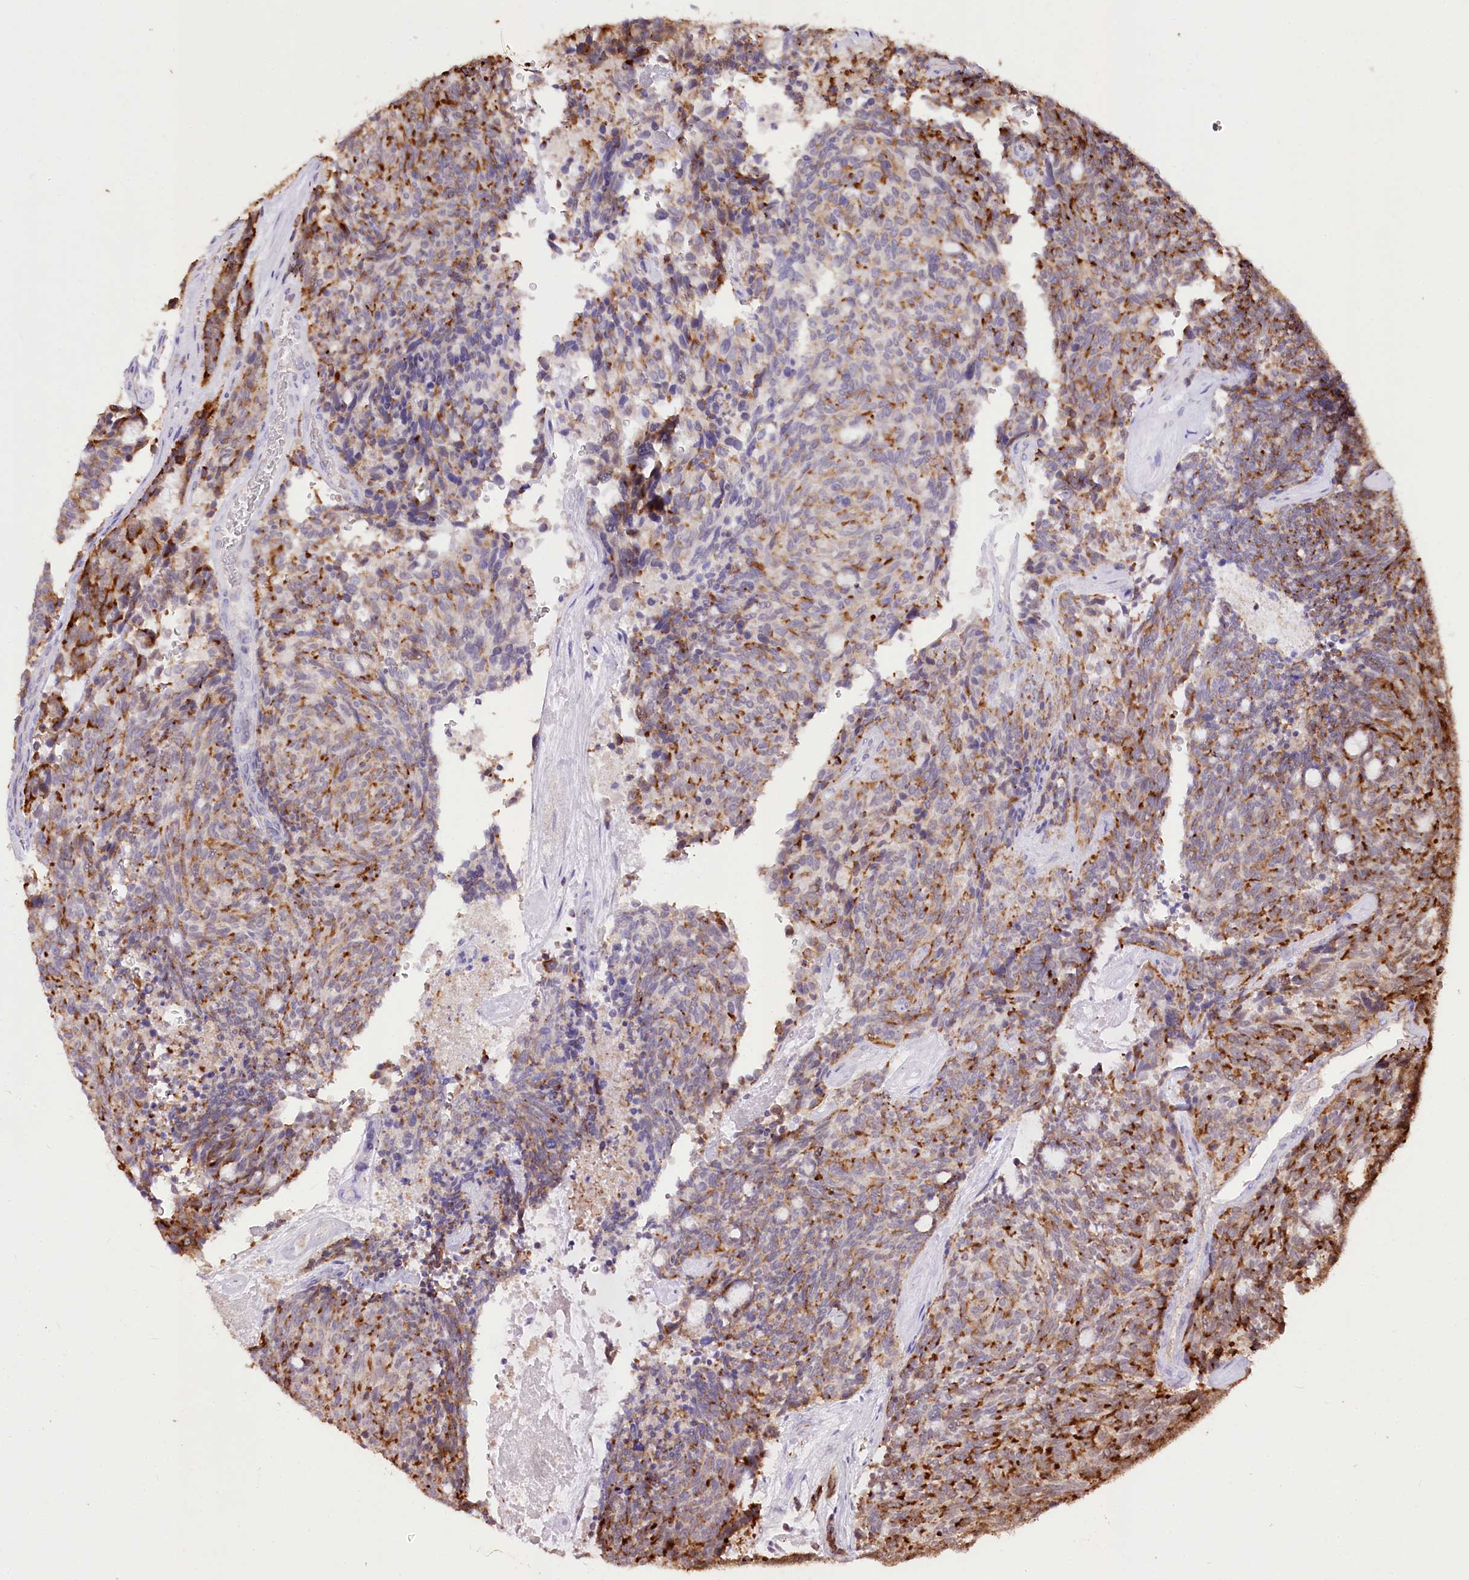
{"staining": {"intensity": "moderate", "quantity": ">75%", "location": "cytoplasmic/membranous"}, "tissue": "carcinoid", "cell_type": "Tumor cells", "image_type": "cancer", "snomed": [{"axis": "morphology", "description": "Carcinoid, malignant, NOS"}, {"axis": "topography", "description": "Pancreas"}], "caption": "Carcinoid (malignant) stained with immunohistochemistry shows moderate cytoplasmic/membranous staining in approximately >75% of tumor cells. (DAB (3,3'-diaminobenzidine) IHC, brown staining for protein, blue staining for nuclei).", "gene": "CARD19", "patient": {"sex": "female", "age": 54}}